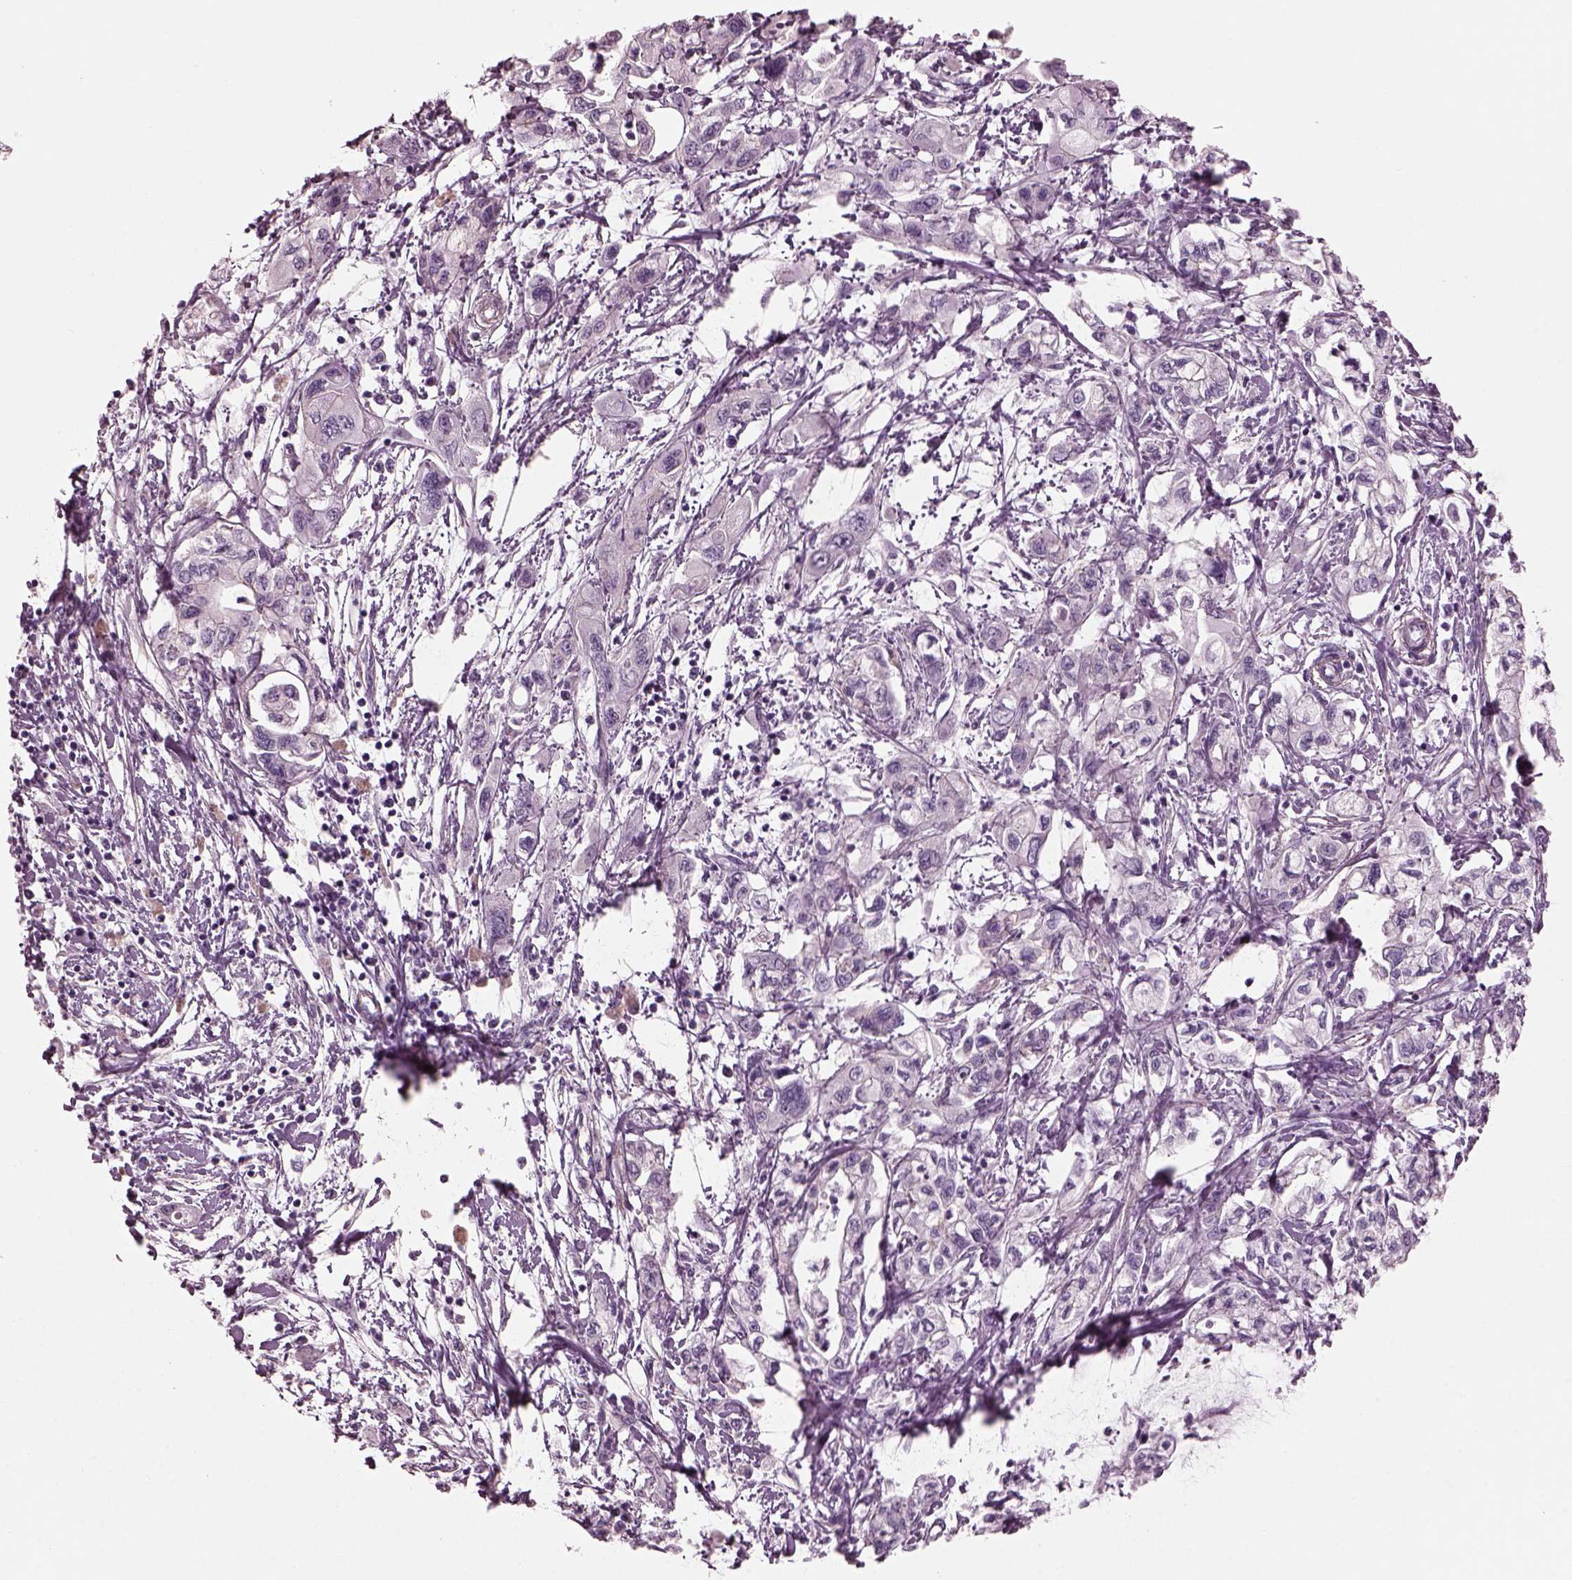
{"staining": {"intensity": "negative", "quantity": "none", "location": "none"}, "tissue": "pancreatic cancer", "cell_type": "Tumor cells", "image_type": "cancer", "snomed": [{"axis": "morphology", "description": "Adenocarcinoma, NOS"}, {"axis": "topography", "description": "Pancreas"}], "caption": "Histopathology image shows no significant protein expression in tumor cells of adenocarcinoma (pancreatic).", "gene": "BFSP1", "patient": {"sex": "male", "age": 54}}